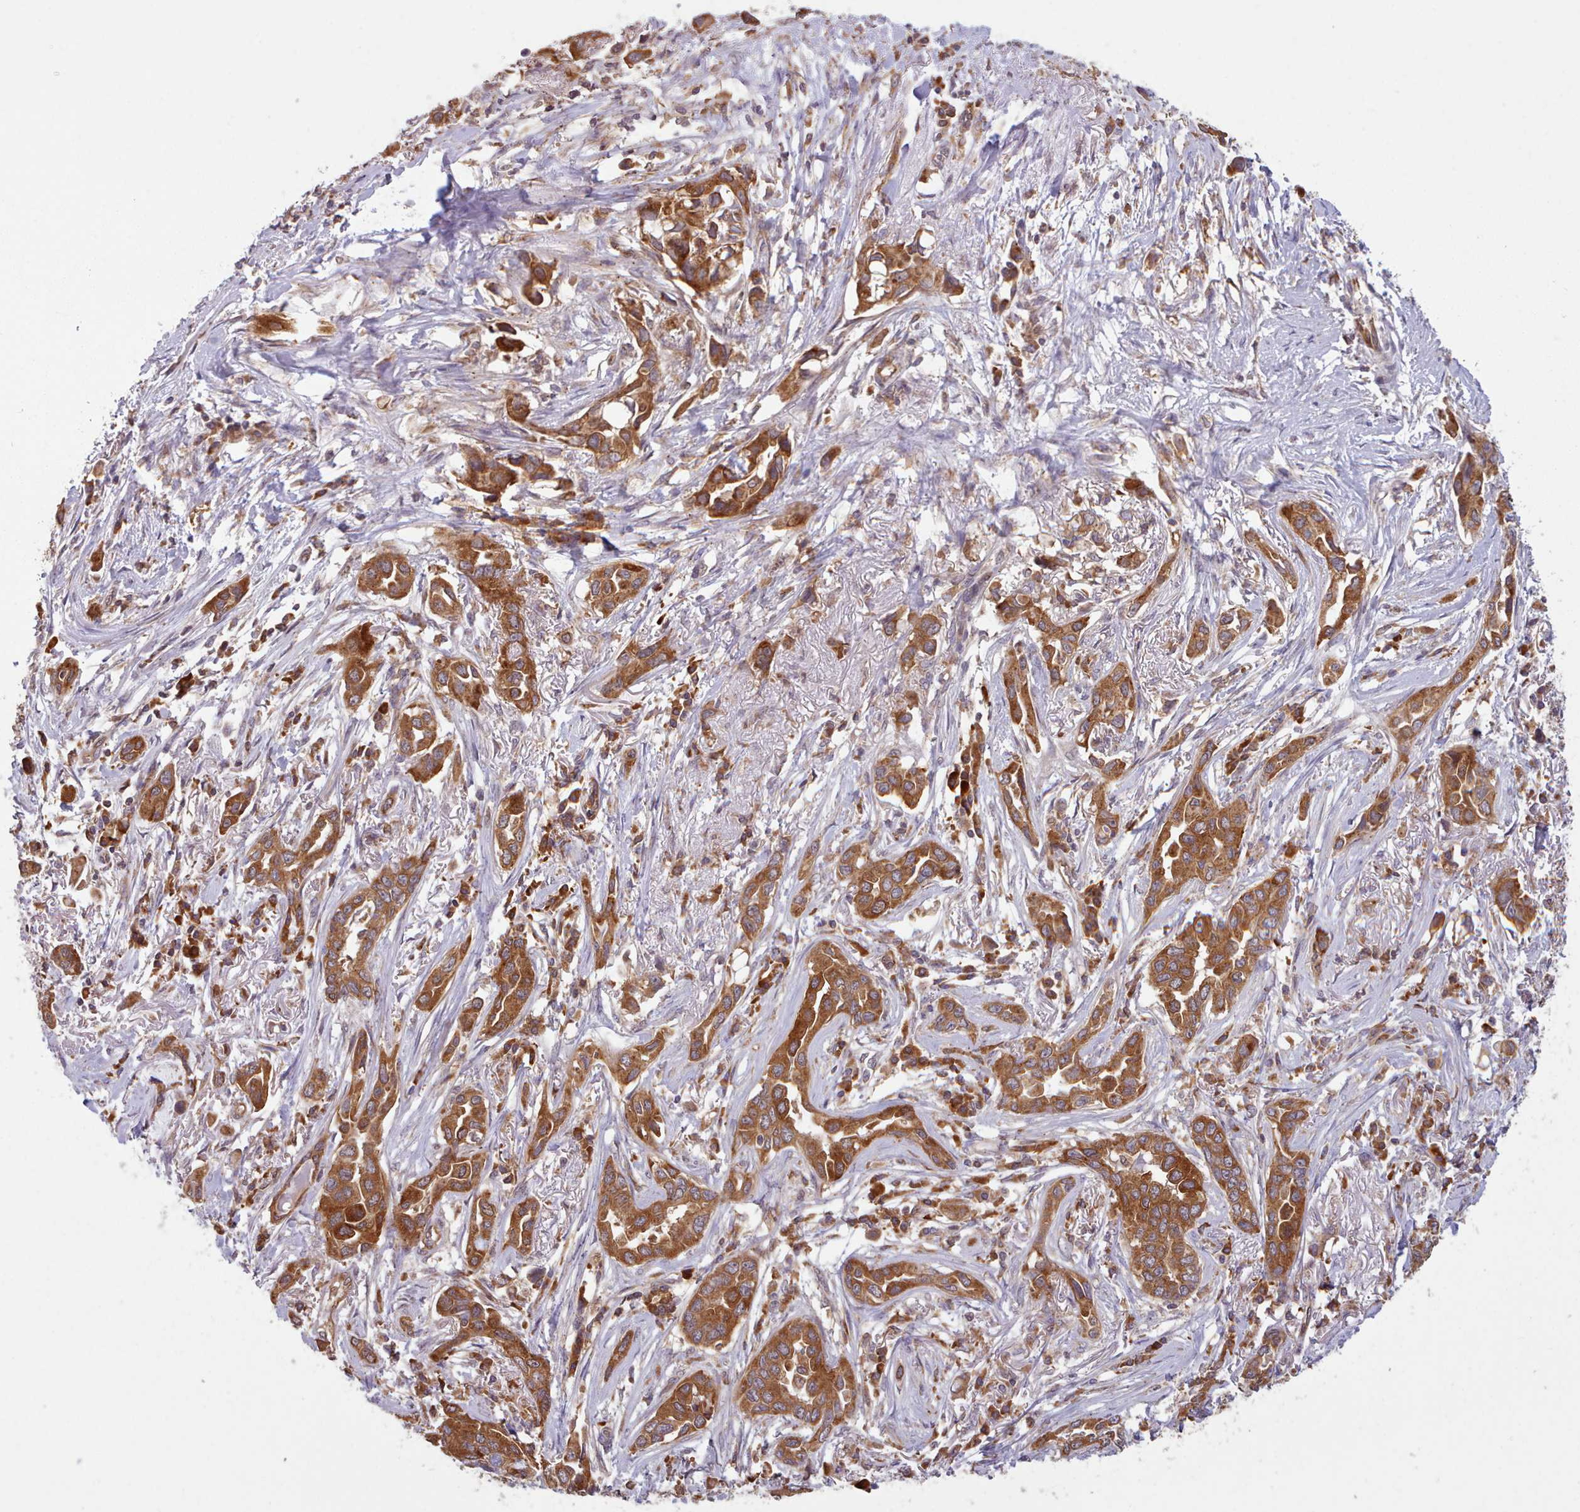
{"staining": {"intensity": "strong", "quantity": ">75%", "location": "cytoplasmic/membranous"}, "tissue": "lung cancer", "cell_type": "Tumor cells", "image_type": "cancer", "snomed": [{"axis": "morphology", "description": "Adenocarcinoma, NOS"}, {"axis": "topography", "description": "Lung"}], "caption": "Lung cancer (adenocarcinoma) stained with a brown dye demonstrates strong cytoplasmic/membranous positive expression in about >75% of tumor cells.", "gene": "CRYBG1", "patient": {"sex": "female", "age": 76}}